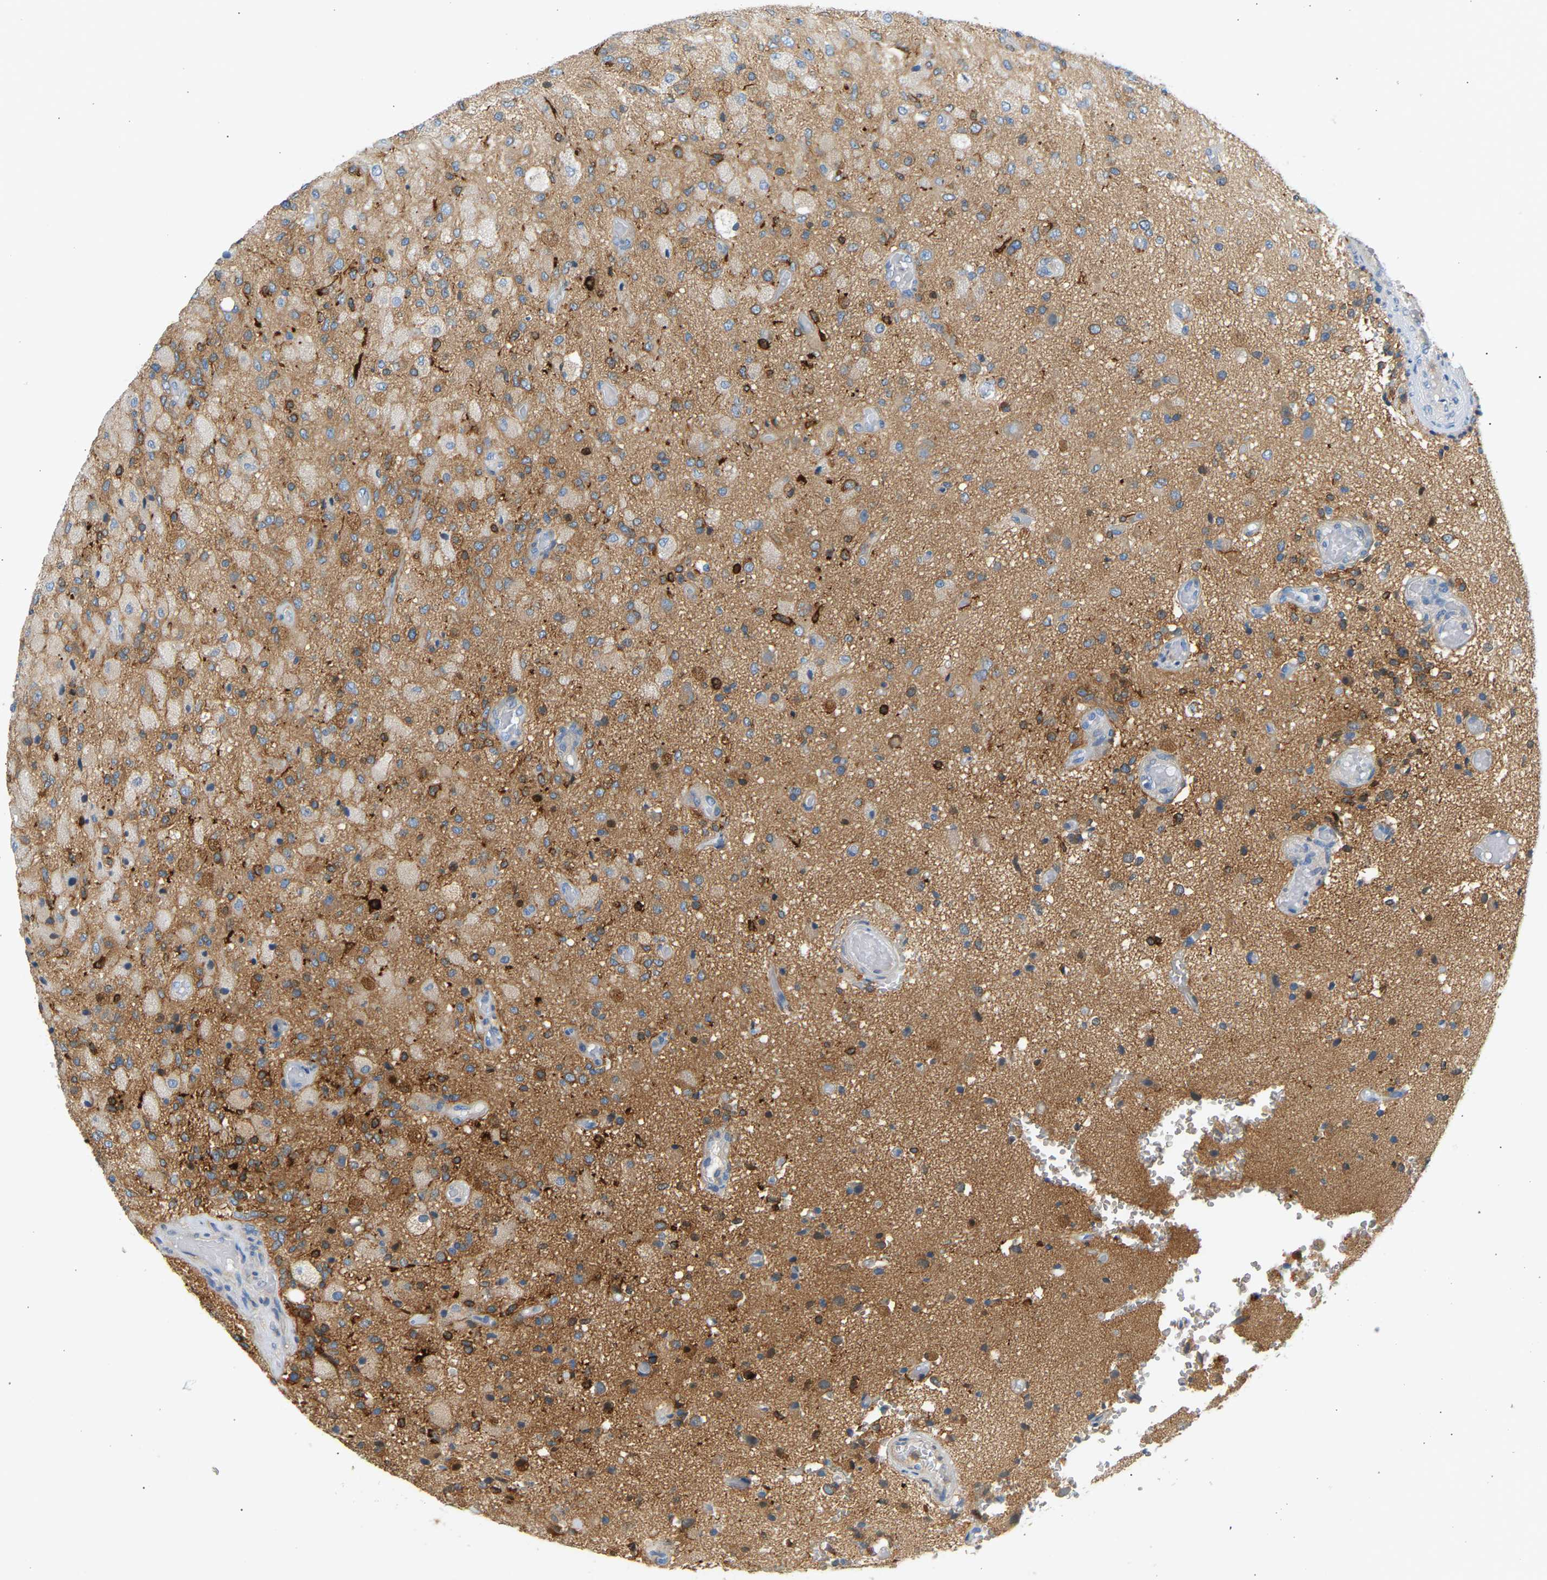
{"staining": {"intensity": "weak", "quantity": "<25%", "location": "cytoplasmic/membranous"}, "tissue": "glioma", "cell_type": "Tumor cells", "image_type": "cancer", "snomed": [{"axis": "morphology", "description": "Normal tissue, NOS"}, {"axis": "morphology", "description": "Glioma, malignant, High grade"}, {"axis": "topography", "description": "Cerebral cortex"}], "caption": "A high-resolution micrograph shows immunohistochemistry staining of glioma, which reveals no significant staining in tumor cells.", "gene": "FNBP1", "patient": {"sex": "male", "age": 77}}